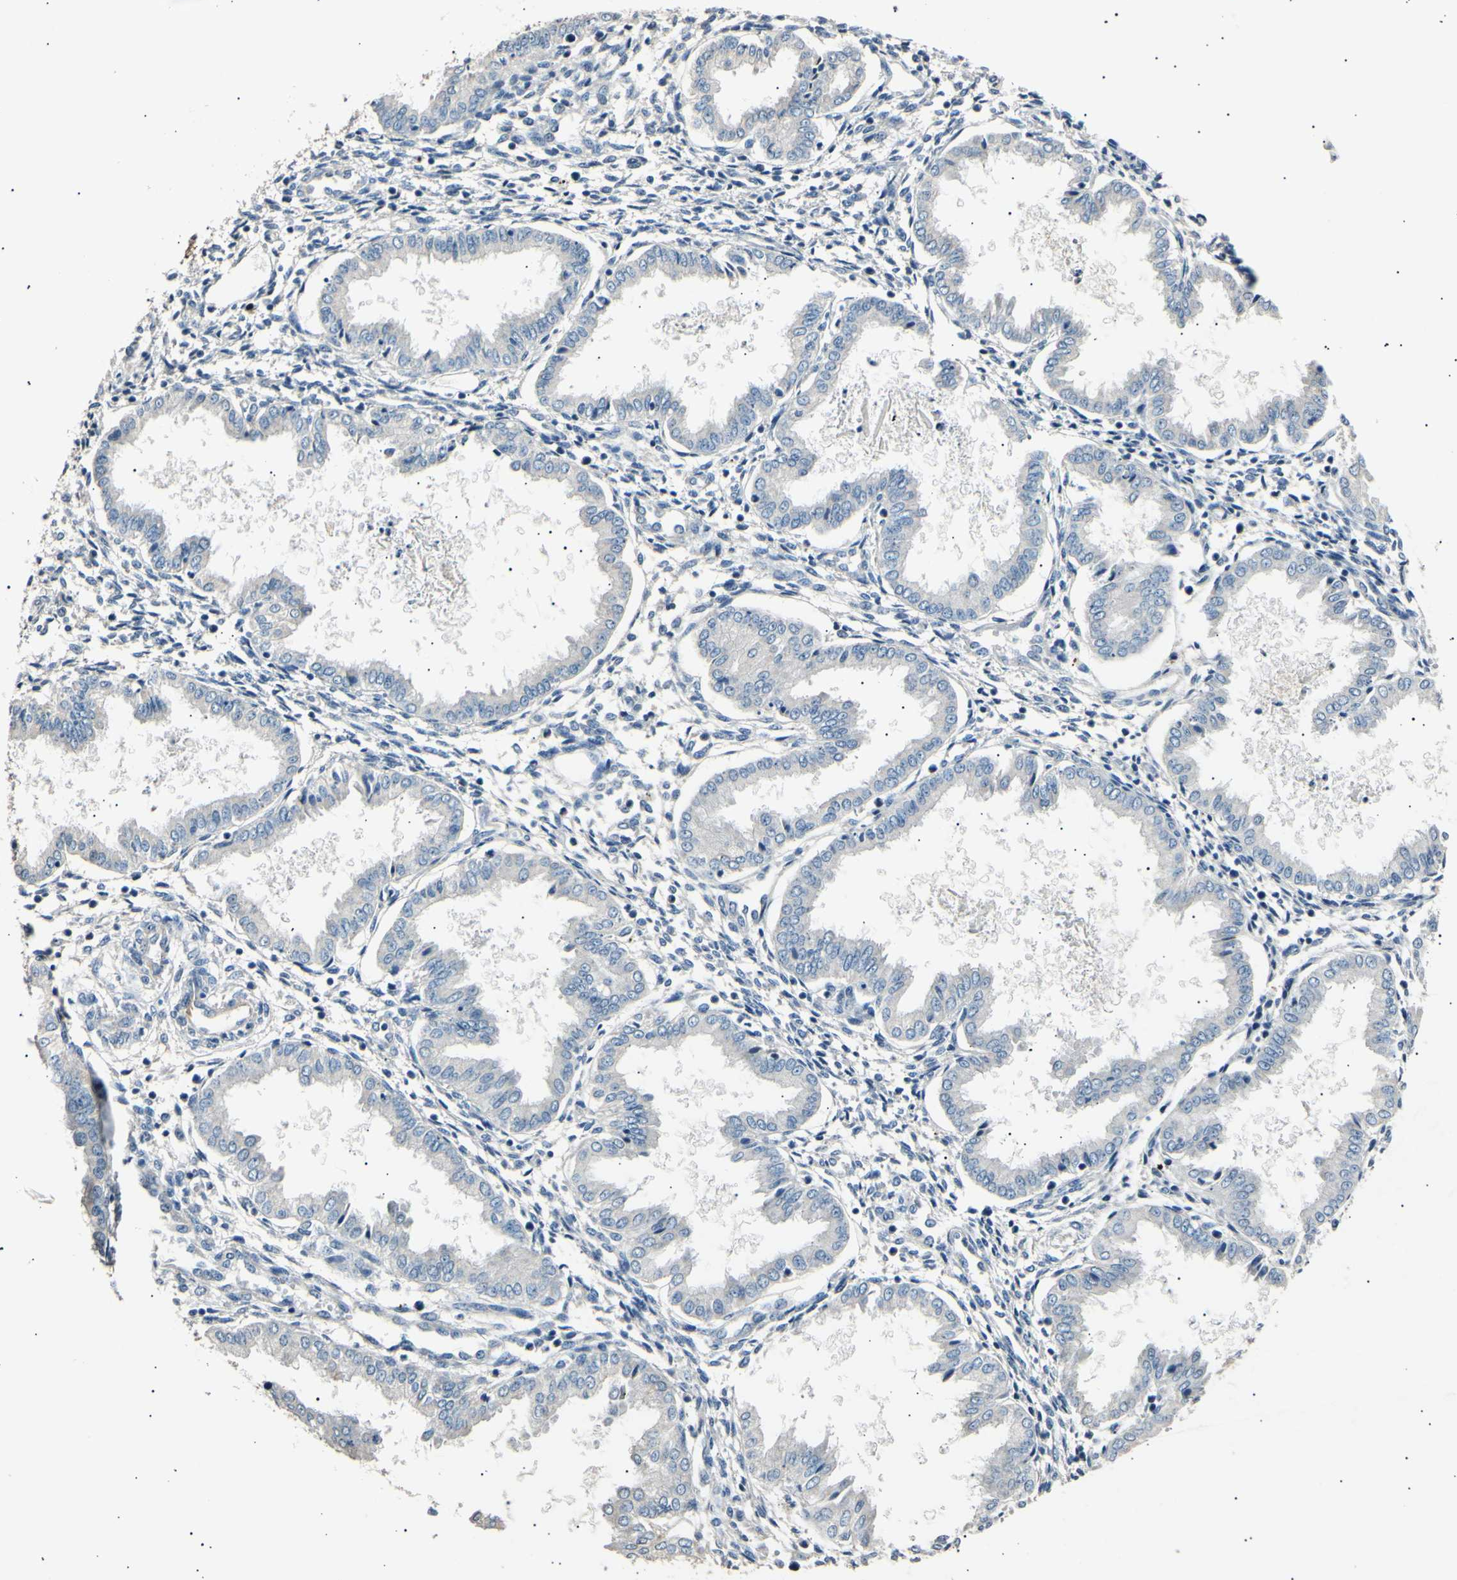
{"staining": {"intensity": "negative", "quantity": "none", "location": "none"}, "tissue": "endometrium", "cell_type": "Cells in endometrial stroma", "image_type": "normal", "snomed": [{"axis": "morphology", "description": "Normal tissue, NOS"}, {"axis": "topography", "description": "Endometrium"}], "caption": "Immunohistochemistry of unremarkable endometrium displays no positivity in cells in endometrial stroma. Brightfield microscopy of immunohistochemistry stained with DAB (3,3'-diaminobenzidine) (brown) and hematoxylin (blue), captured at high magnification.", "gene": "LDLR", "patient": {"sex": "female", "age": 33}}